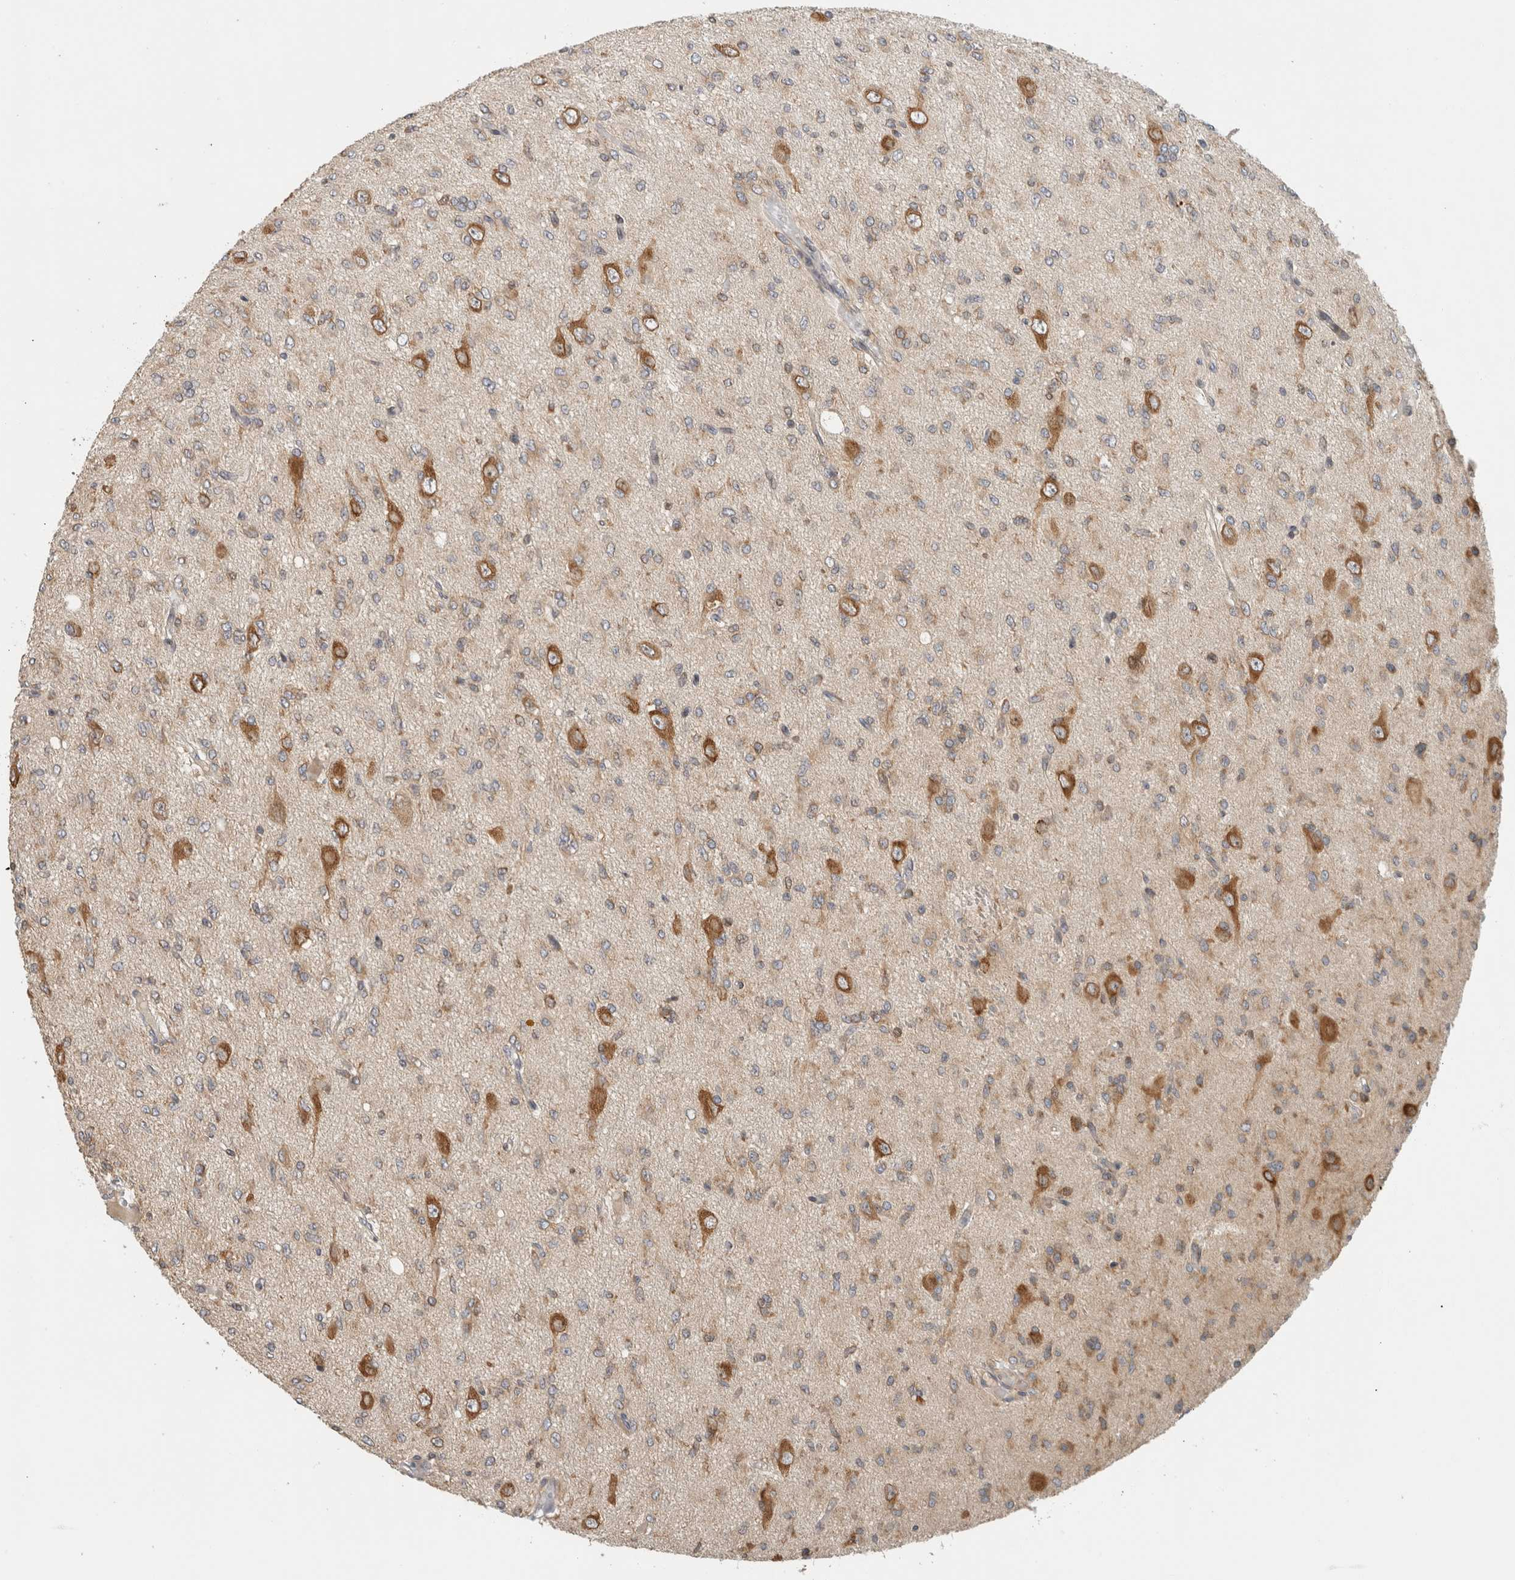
{"staining": {"intensity": "weak", "quantity": "25%-75%", "location": "cytoplasmic/membranous"}, "tissue": "glioma", "cell_type": "Tumor cells", "image_type": "cancer", "snomed": [{"axis": "morphology", "description": "Glioma, malignant, High grade"}, {"axis": "topography", "description": "Brain"}], "caption": "A high-resolution photomicrograph shows immunohistochemistry staining of high-grade glioma (malignant), which shows weak cytoplasmic/membranous staining in approximately 25%-75% of tumor cells.", "gene": "PUM1", "patient": {"sex": "female", "age": 59}}